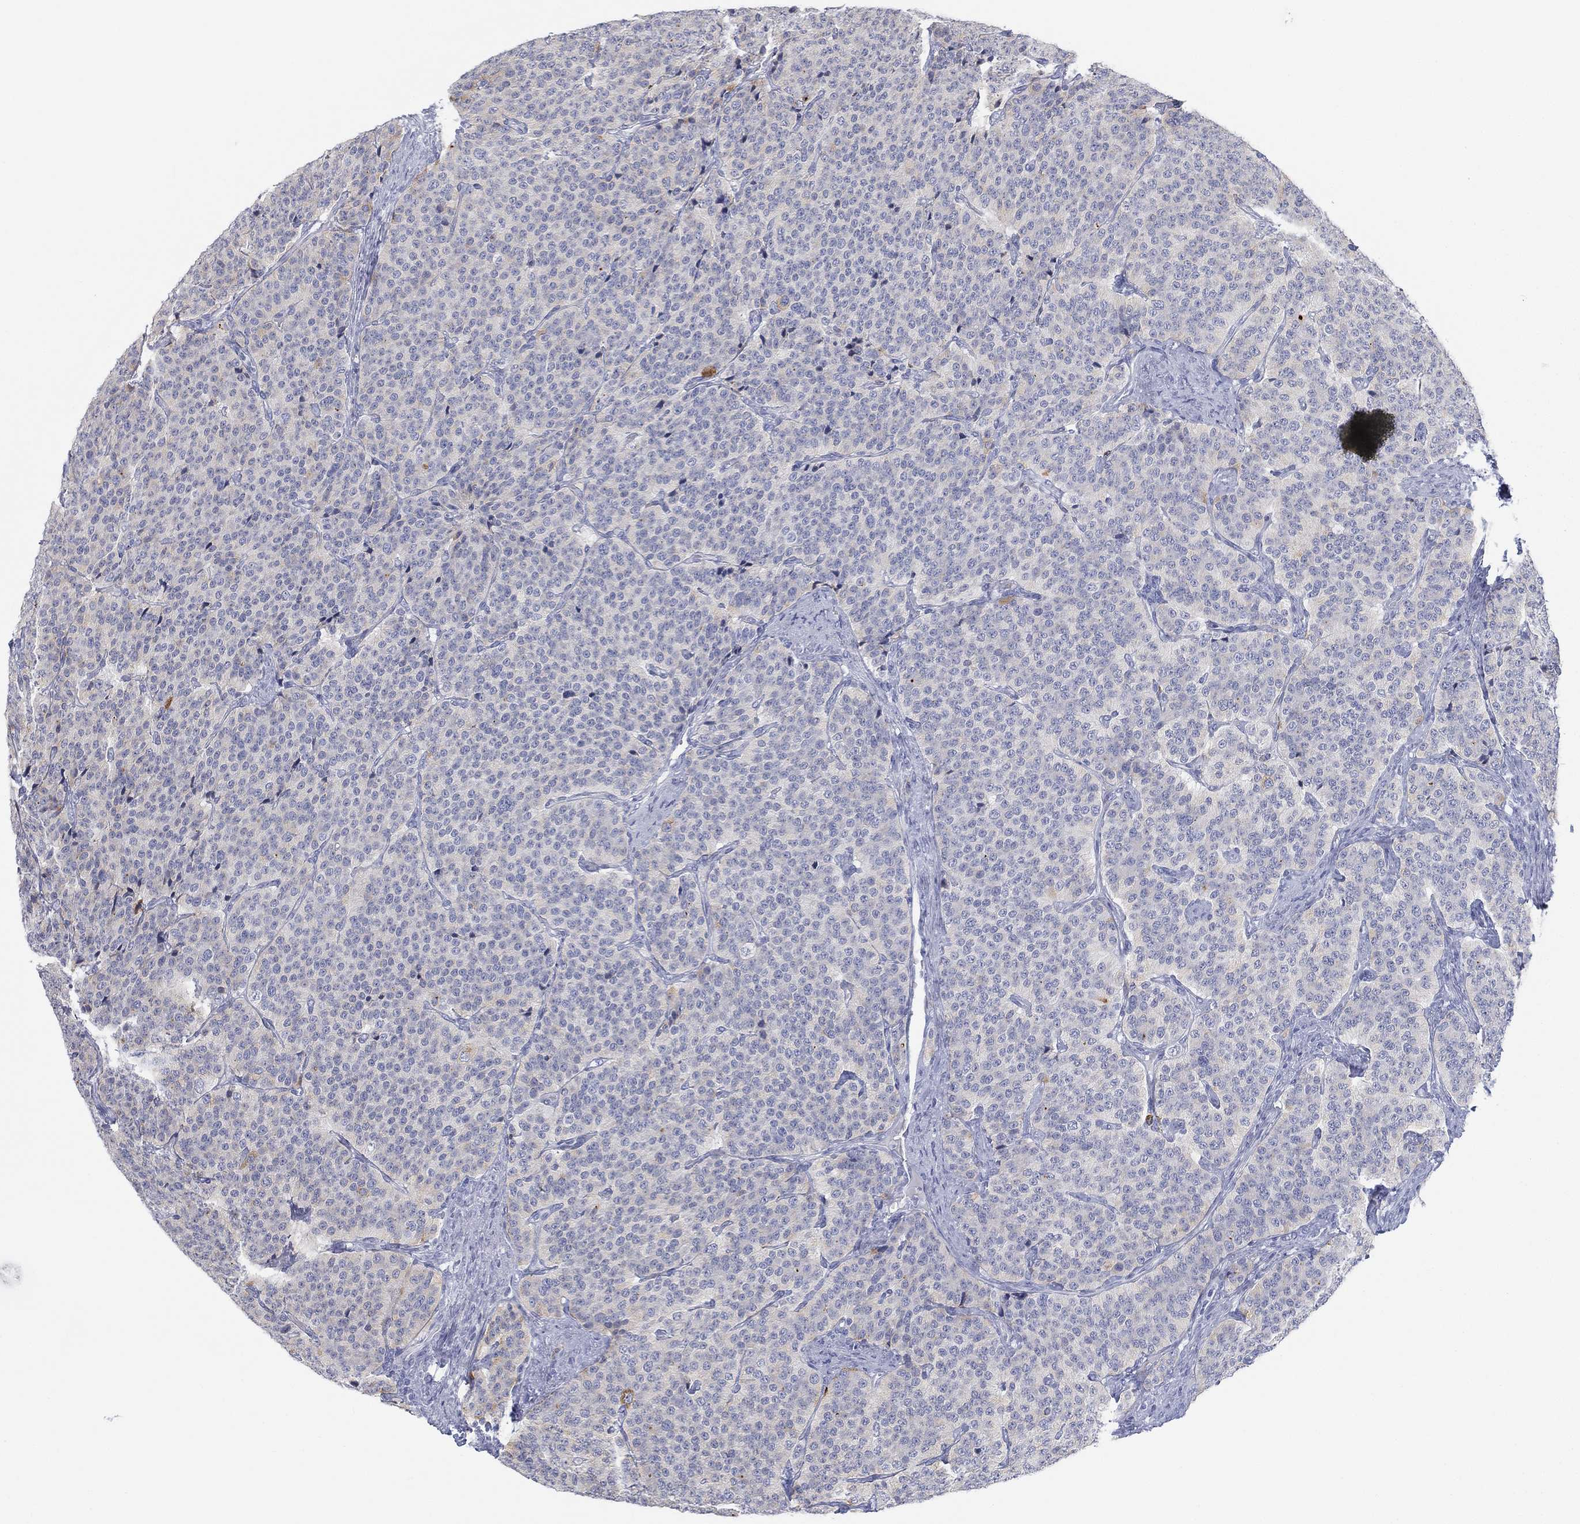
{"staining": {"intensity": "negative", "quantity": "none", "location": "none"}, "tissue": "carcinoid", "cell_type": "Tumor cells", "image_type": "cancer", "snomed": [{"axis": "morphology", "description": "Carcinoid, malignant, NOS"}, {"axis": "topography", "description": "Small intestine"}], "caption": "Tumor cells show no significant expression in carcinoid. The staining is performed using DAB (3,3'-diaminobenzidine) brown chromogen with nuclei counter-stained in using hematoxylin.", "gene": "GCNA", "patient": {"sex": "female", "age": 58}}